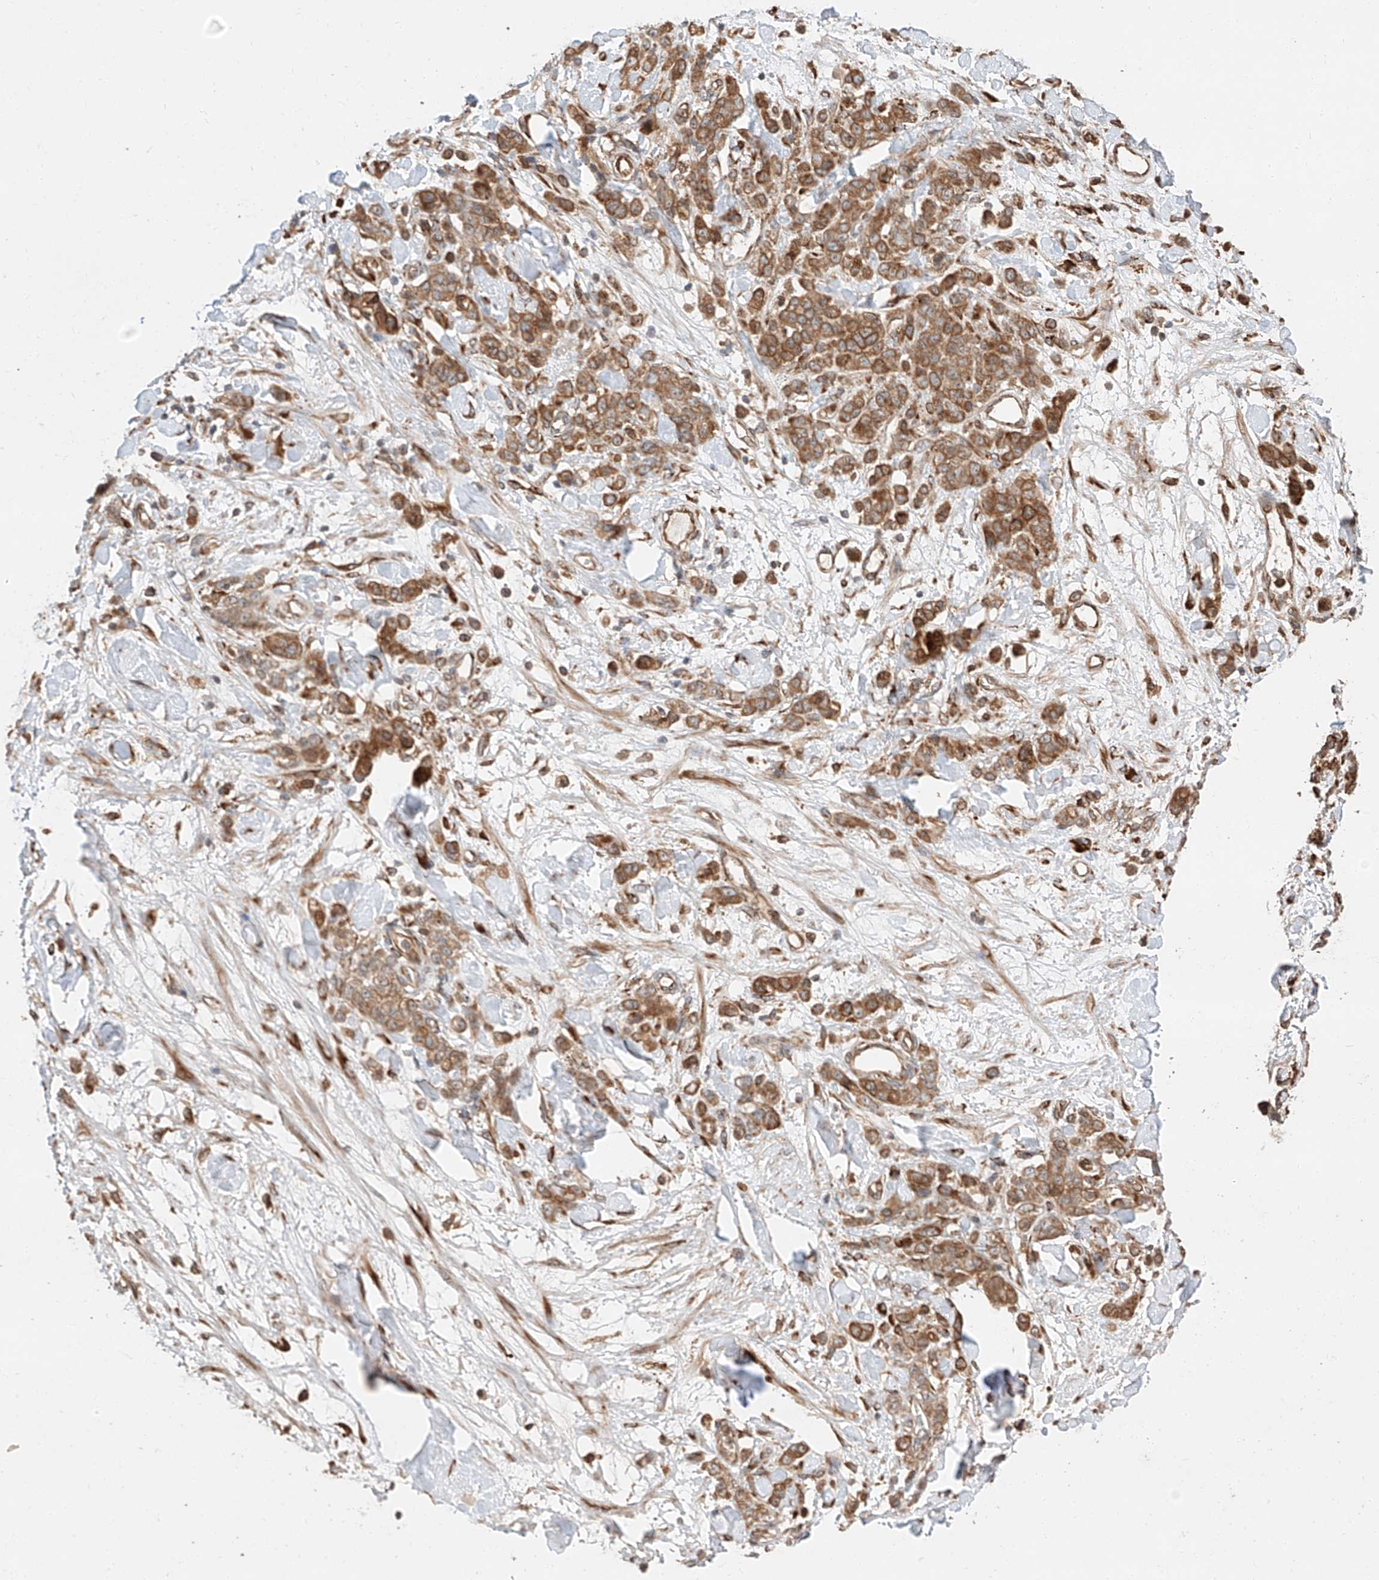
{"staining": {"intensity": "moderate", "quantity": ">75%", "location": "cytoplasmic/membranous"}, "tissue": "stomach cancer", "cell_type": "Tumor cells", "image_type": "cancer", "snomed": [{"axis": "morphology", "description": "Normal tissue, NOS"}, {"axis": "morphology", "description": "Adenocarcinoma, NOS"}, {"axis": "topography", "description": "Stomach"}], "caption": "A high-resolution micrograph shows IHC staining of stomach cancer, which demonstrates moderate cytoplasmic/membranous positivity in about >75% of tumor cells. Nuclei are stained in blue.", "gene": "ZNF84", "patient": {"sex": "male", "age": 82}}